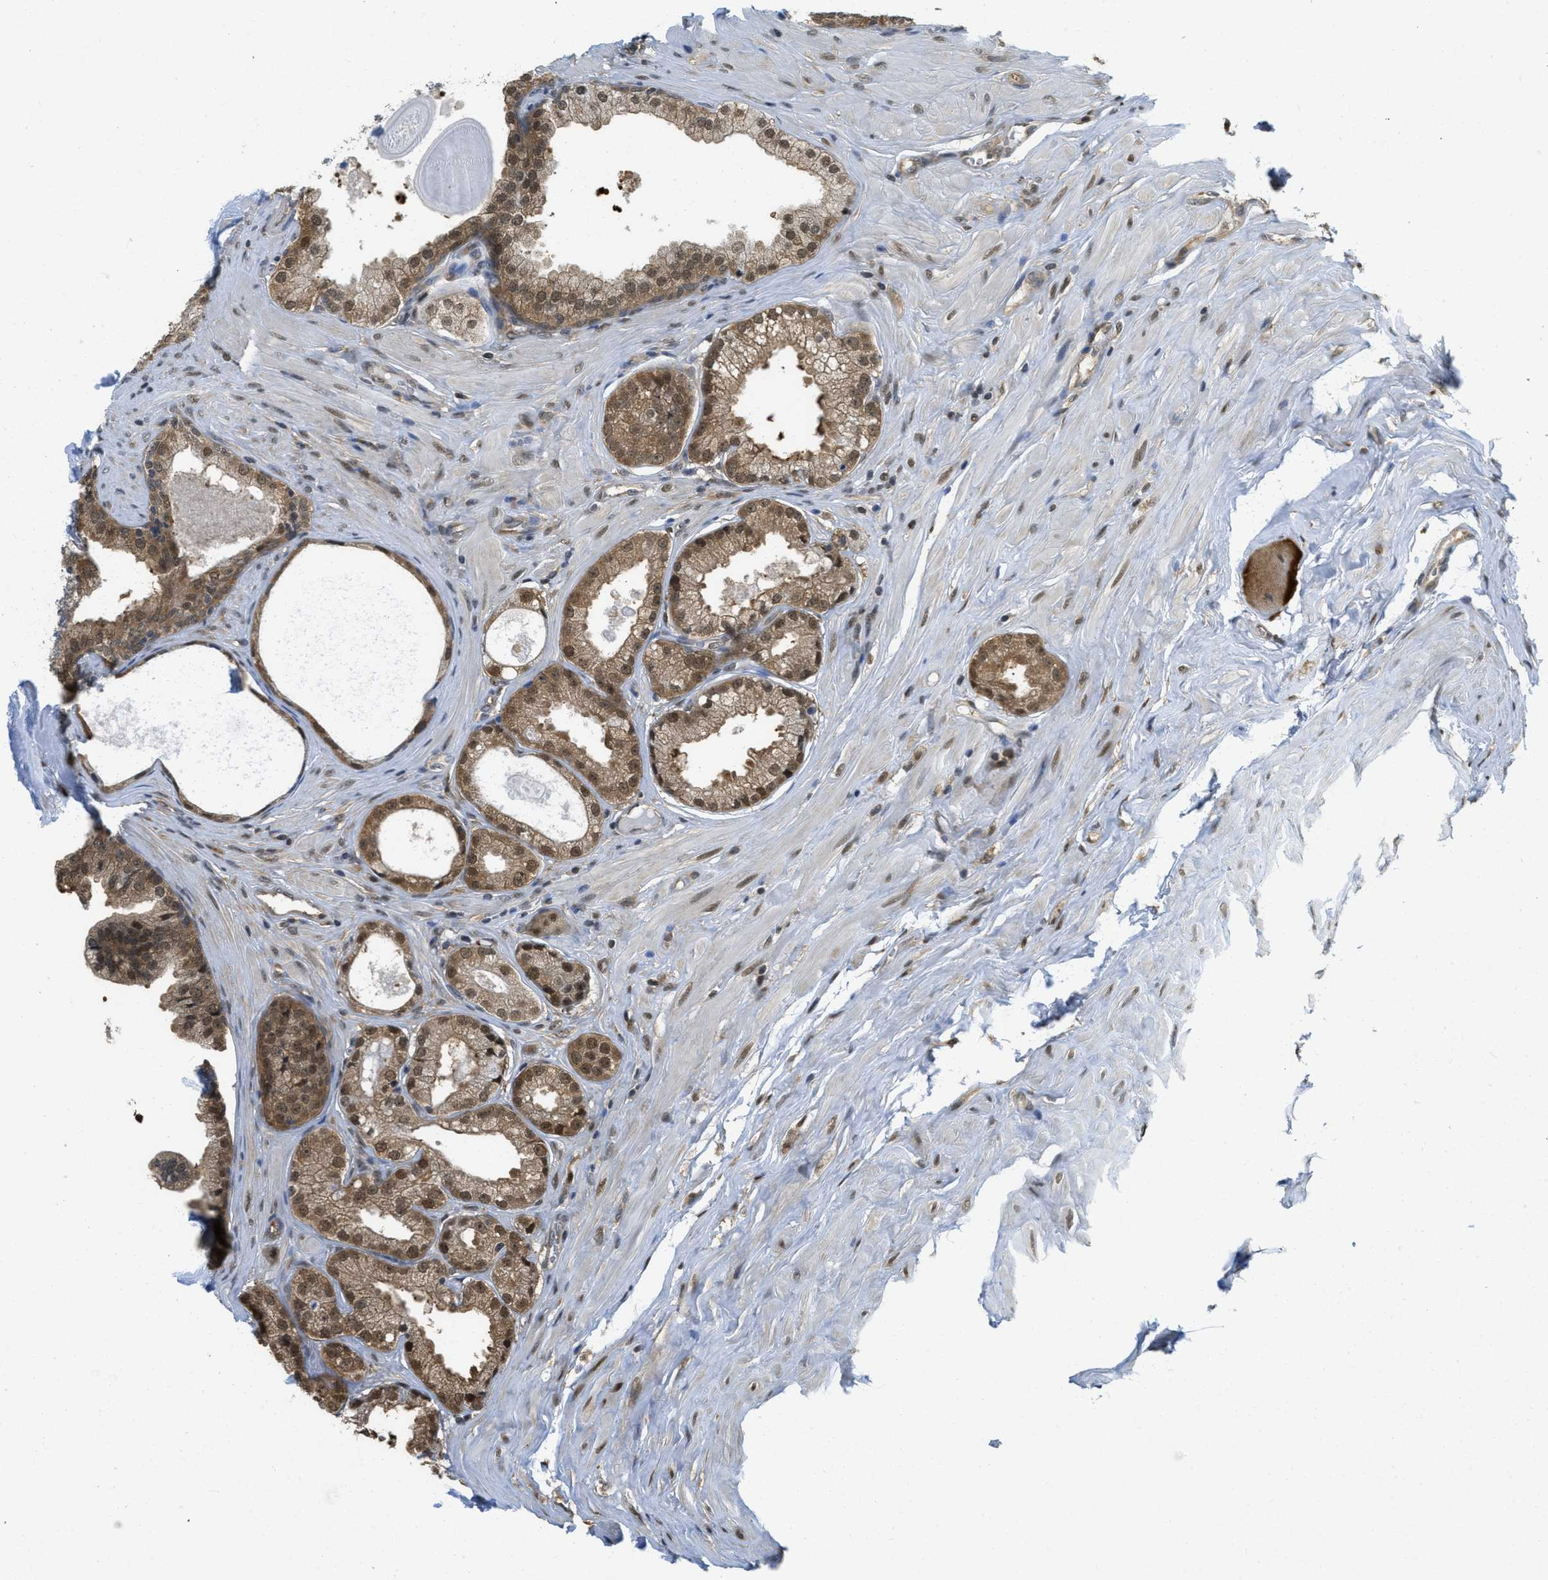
{"staining": {"intensity": "moderate", "quantity": ">75%", "location": "cytoplasmic/membranous,nuclear"}, "tissue": "prostate cancer", "cell_type": "Tumor cells", "image_type": "cancer", "snomed": [{"axis": "morphology", "description": "Adenocarcinoma, Low grade"}, {"axis": "topography", "description": "Prostate"}], "caption": "Human adenocarcinoma (low-grade) (prostate) stained with a brown dye displays moderate cytoplasmic/membranous and nuclear positive staining in approximately >75% of tumor cells.", "gene": "PSMC5", "patient": {"sex": "male", "age": 57}}